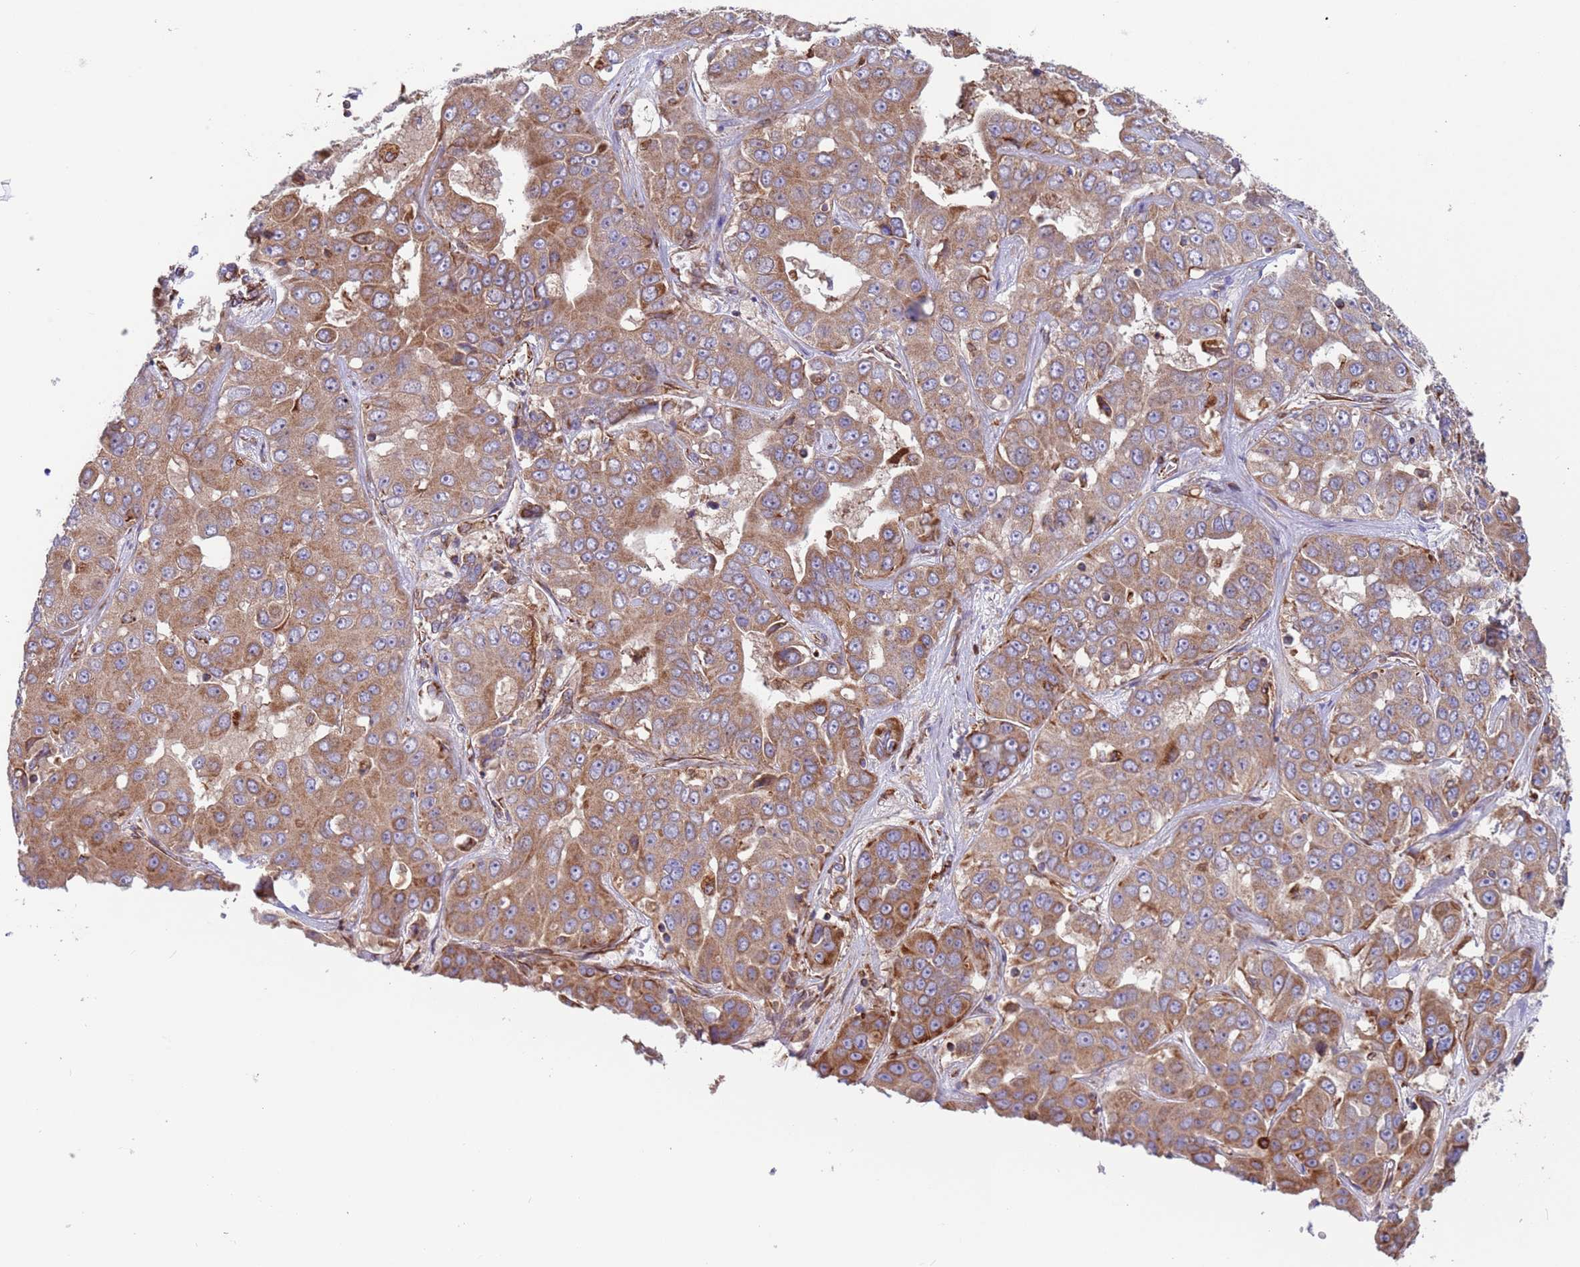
{"staining": {"intensity": "moderate", "quantity": ">75%", "location": "cytoplasmic/membranous"}, "tissue": "liver cancer", "cell_type": "Tumor cells", "image_type": "cancer", "snomed": [{"axis": "morphology", "description": "Cholangiocarcinoma"}, {"axis": "topography", "description": "Liver"}], "caption": "DAB immunohistochemical staining of cholangiocarcinoma (liver) demonstrates moderate cytoplasmic/membranous protein positivity in approximately >75% of tumor cells.", "gene": "NUDT12", "patient": {"sex": "female", "age": 52}}